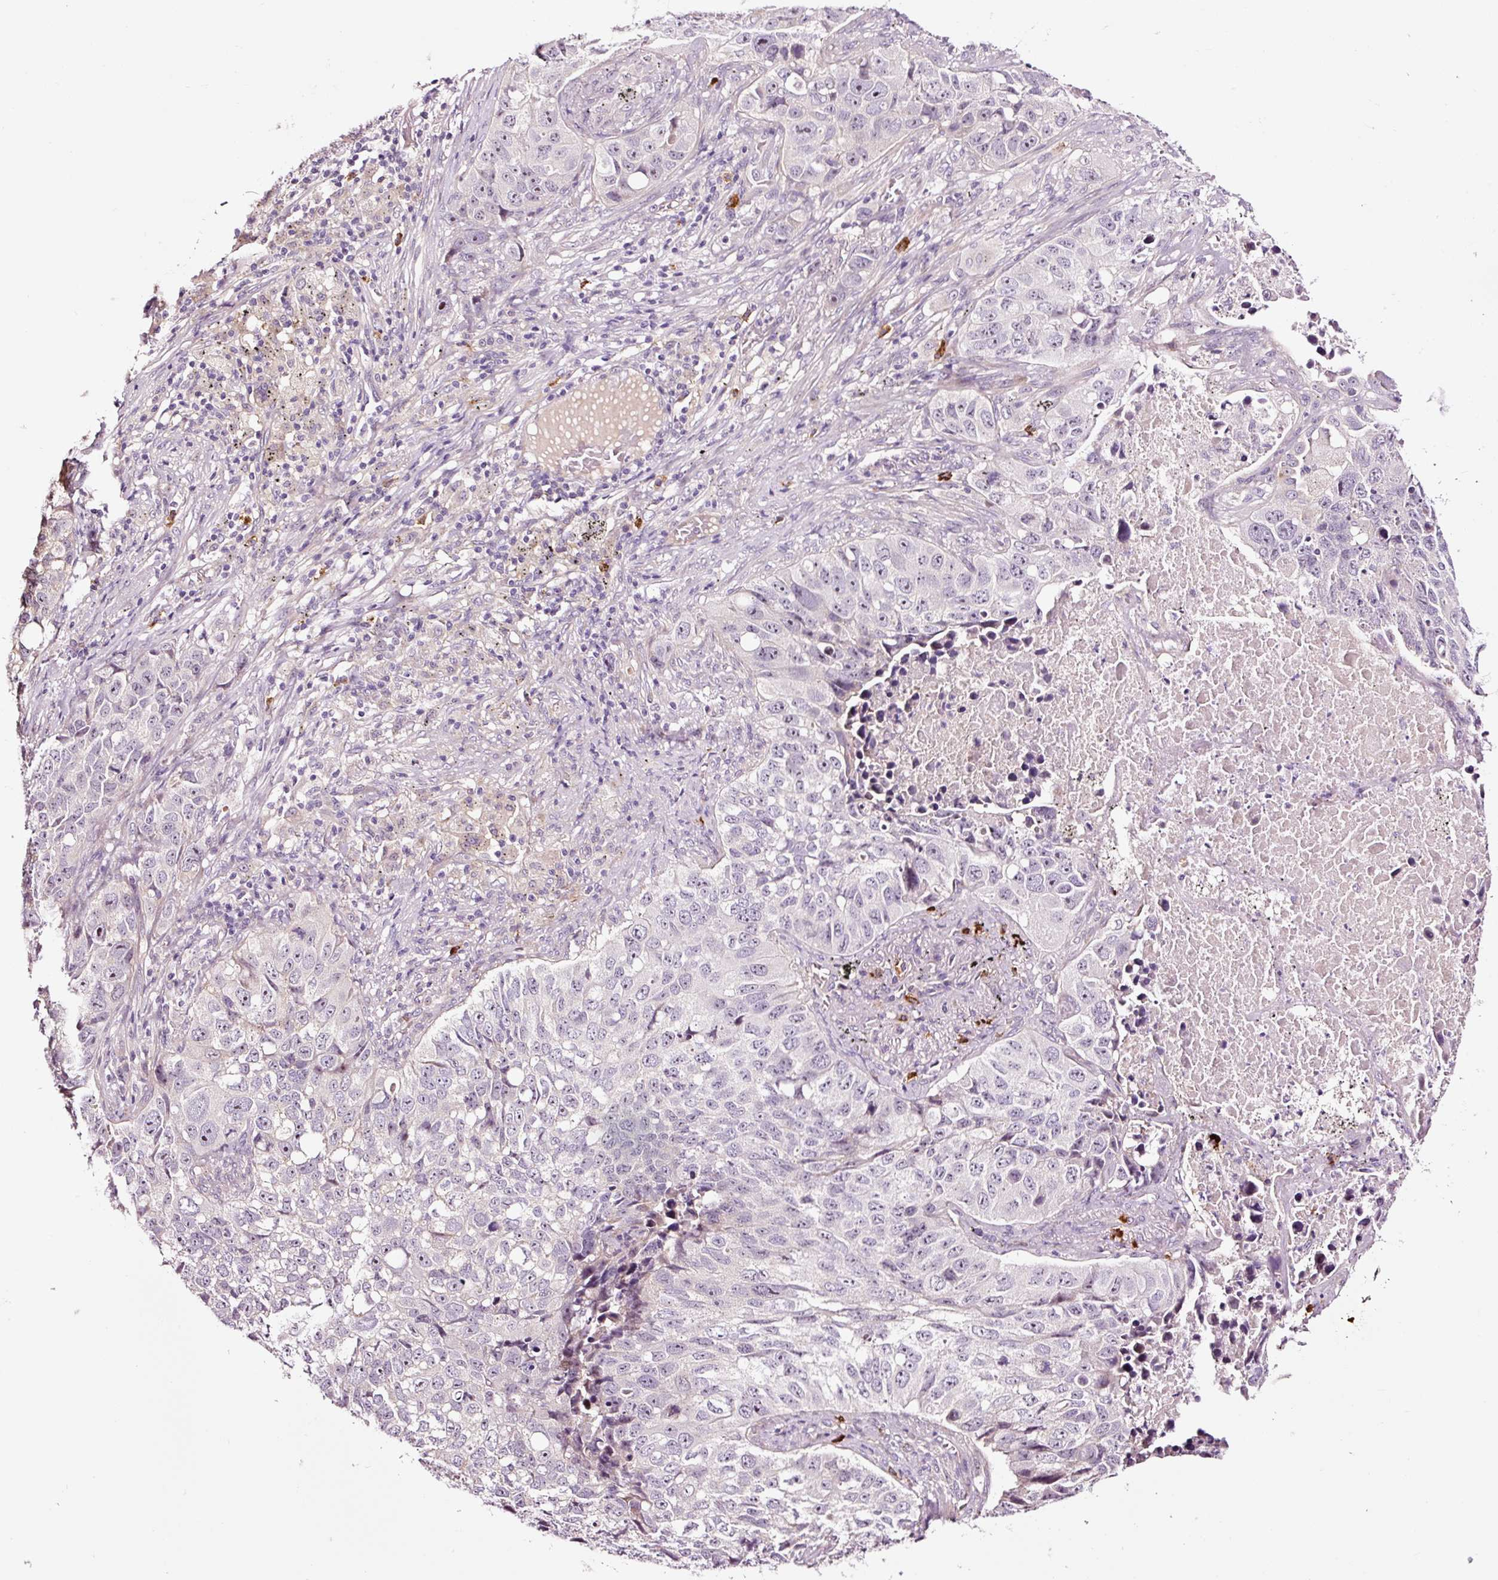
{"staining": {"intensity": "negative", "quantity": "none", "location": "none"}, "tissue": "lung cancer", "cell_type": "Tumor cells", "image_type": "cancer", "snomed": [{"axis": "morphology", "description": "Squamous cell carcinoma, NOS"}, {"axis": "topography", "description": "Lung"}], "caption": "This is an immunohistochemistry (IHC) histopathology image of human lung cancer (squamous cell carcinoma). There is no staining in tumor cells.", "gene": "UTP14A", "patient": {"sex": "male", "age": 60}}